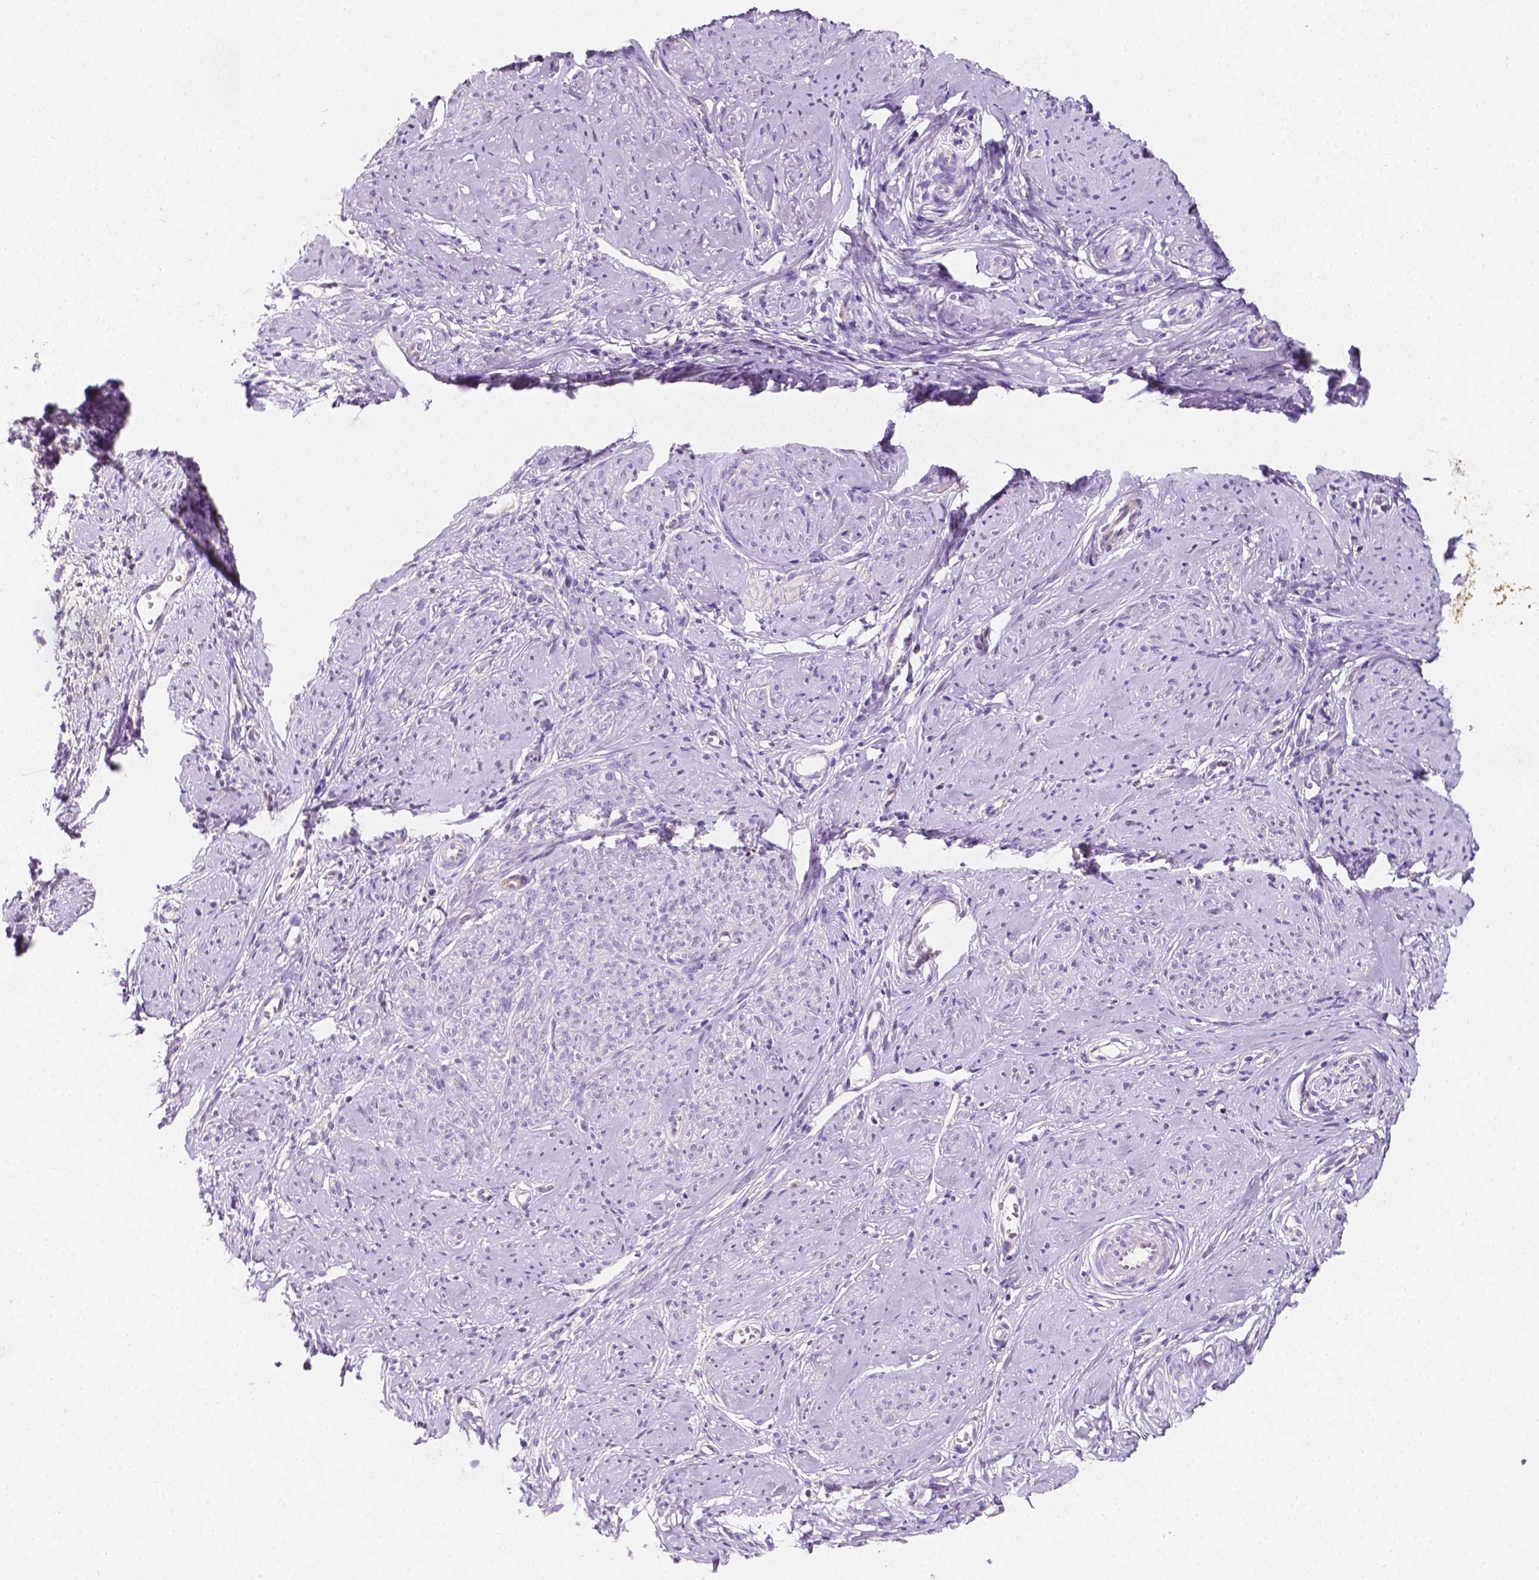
{"staining": {"intensity": "negative", "quantity": "none", "location": "none"}, "tissue": "smooth muscle", "cell_type": "Smooth muscle cells", "image_type": "normal", "snomed": [{"axis": "morphology", "description": "Normal tissue, NOS"}, {"axis": "topography", "description": "Smooth muscle"}], "caption": "Human smooth muscle stained for a protein using IHC reveals no expression in smooth muscle cells.", "gene": "SIRT2", "patient": {"sex": "female", "age": 48}}